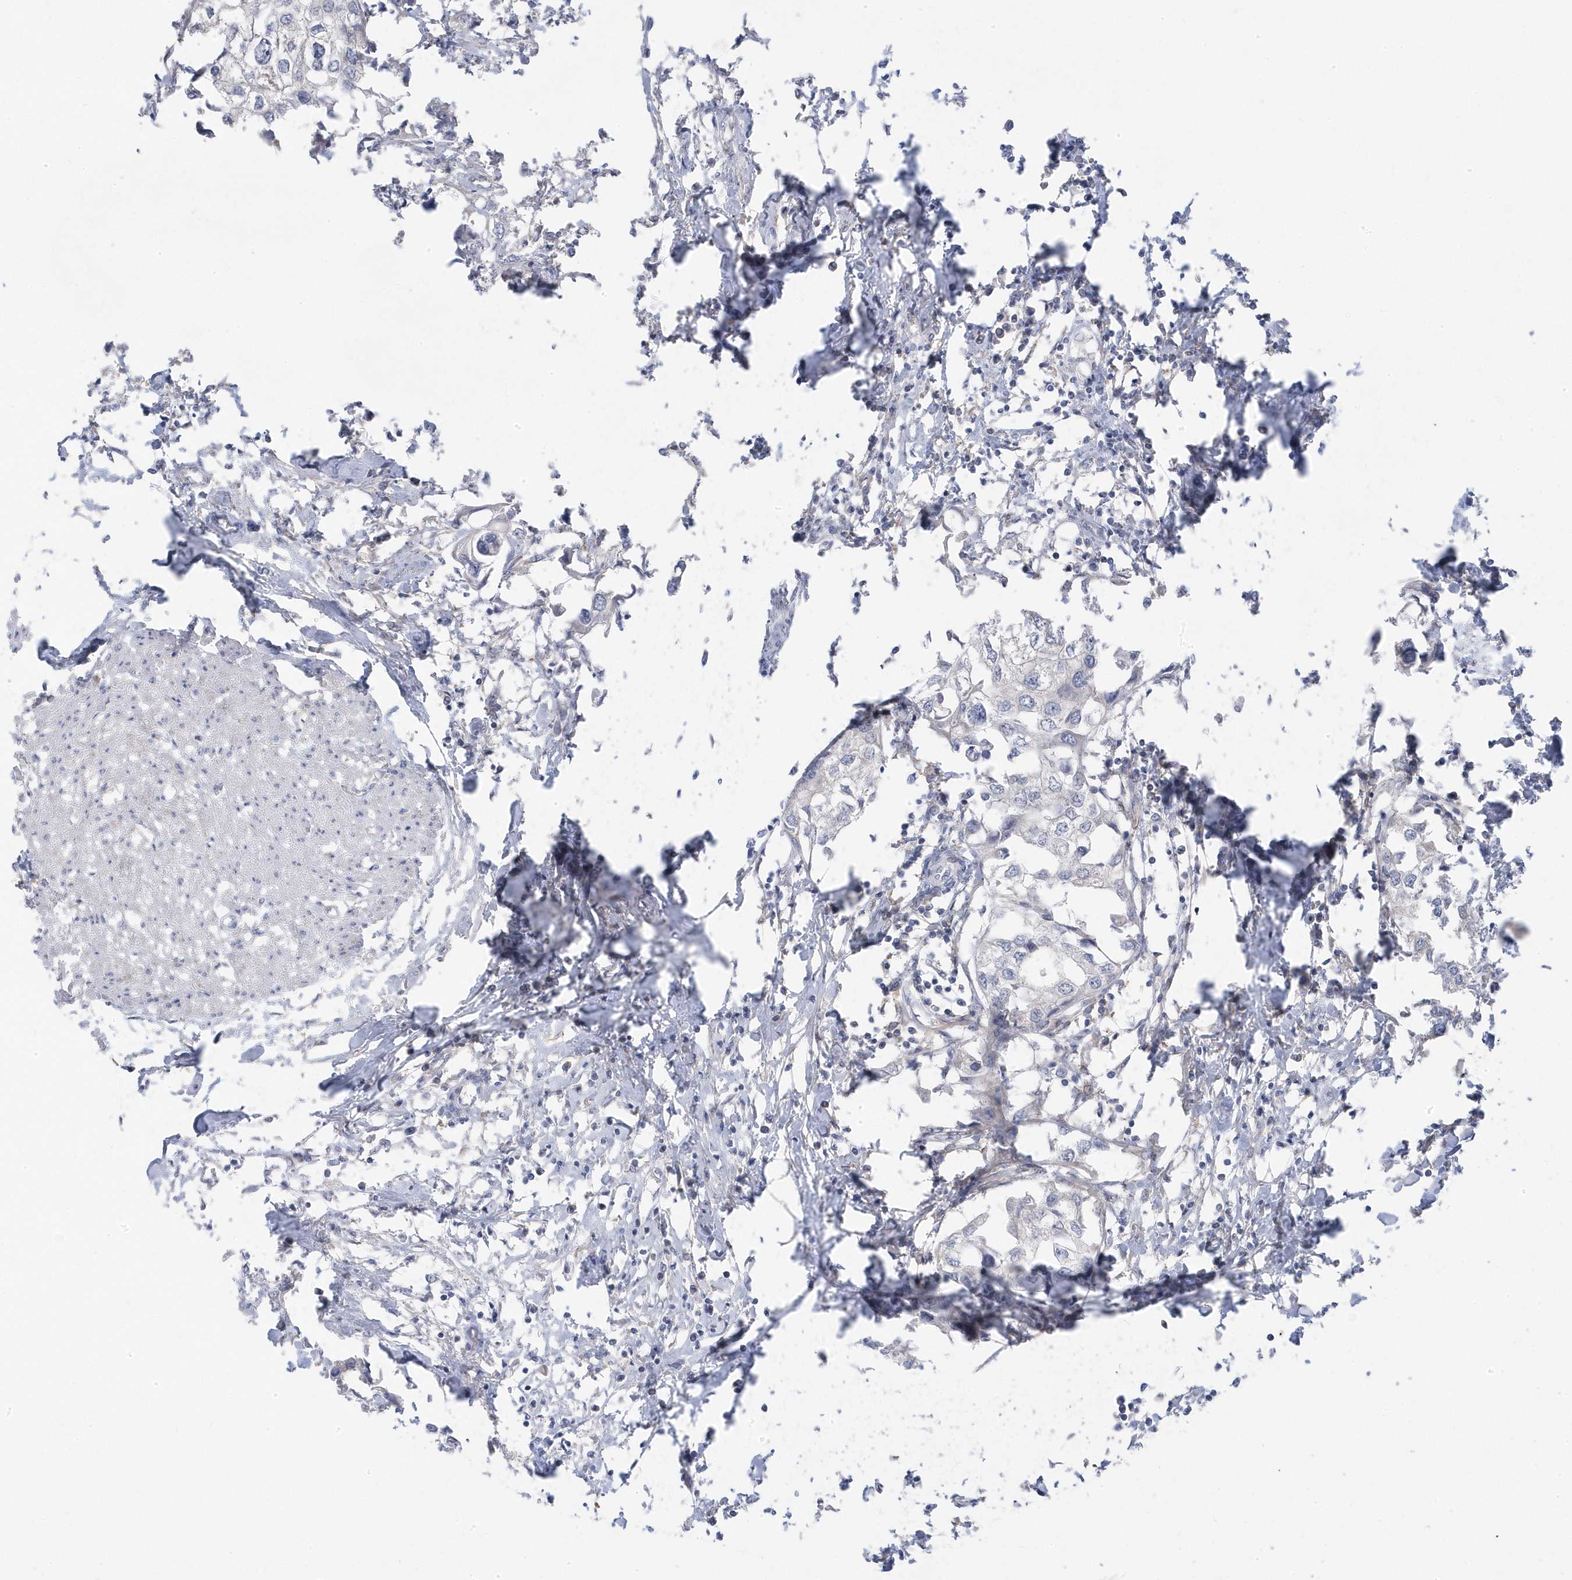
{"staining": {"intensity": "negative", "quantity": "none", "location": "none"}, "tissue": "urothelial cancer", "cell_type": "Tumor cells", "image_type": "cancer", "snomed": [{"axis": "morphology", "description": "Urothelial carcinoma, High grade"}, {"axis": "topography", "description": "Urinary bladder"}], "caption": "DAB immunohistochemical staining of human urothelial carcinoma (high-grade) exhibits no significant staining in tumor cells.", "gene": "ANAPC1", "patient": {"sex": "male", "age": 64}}